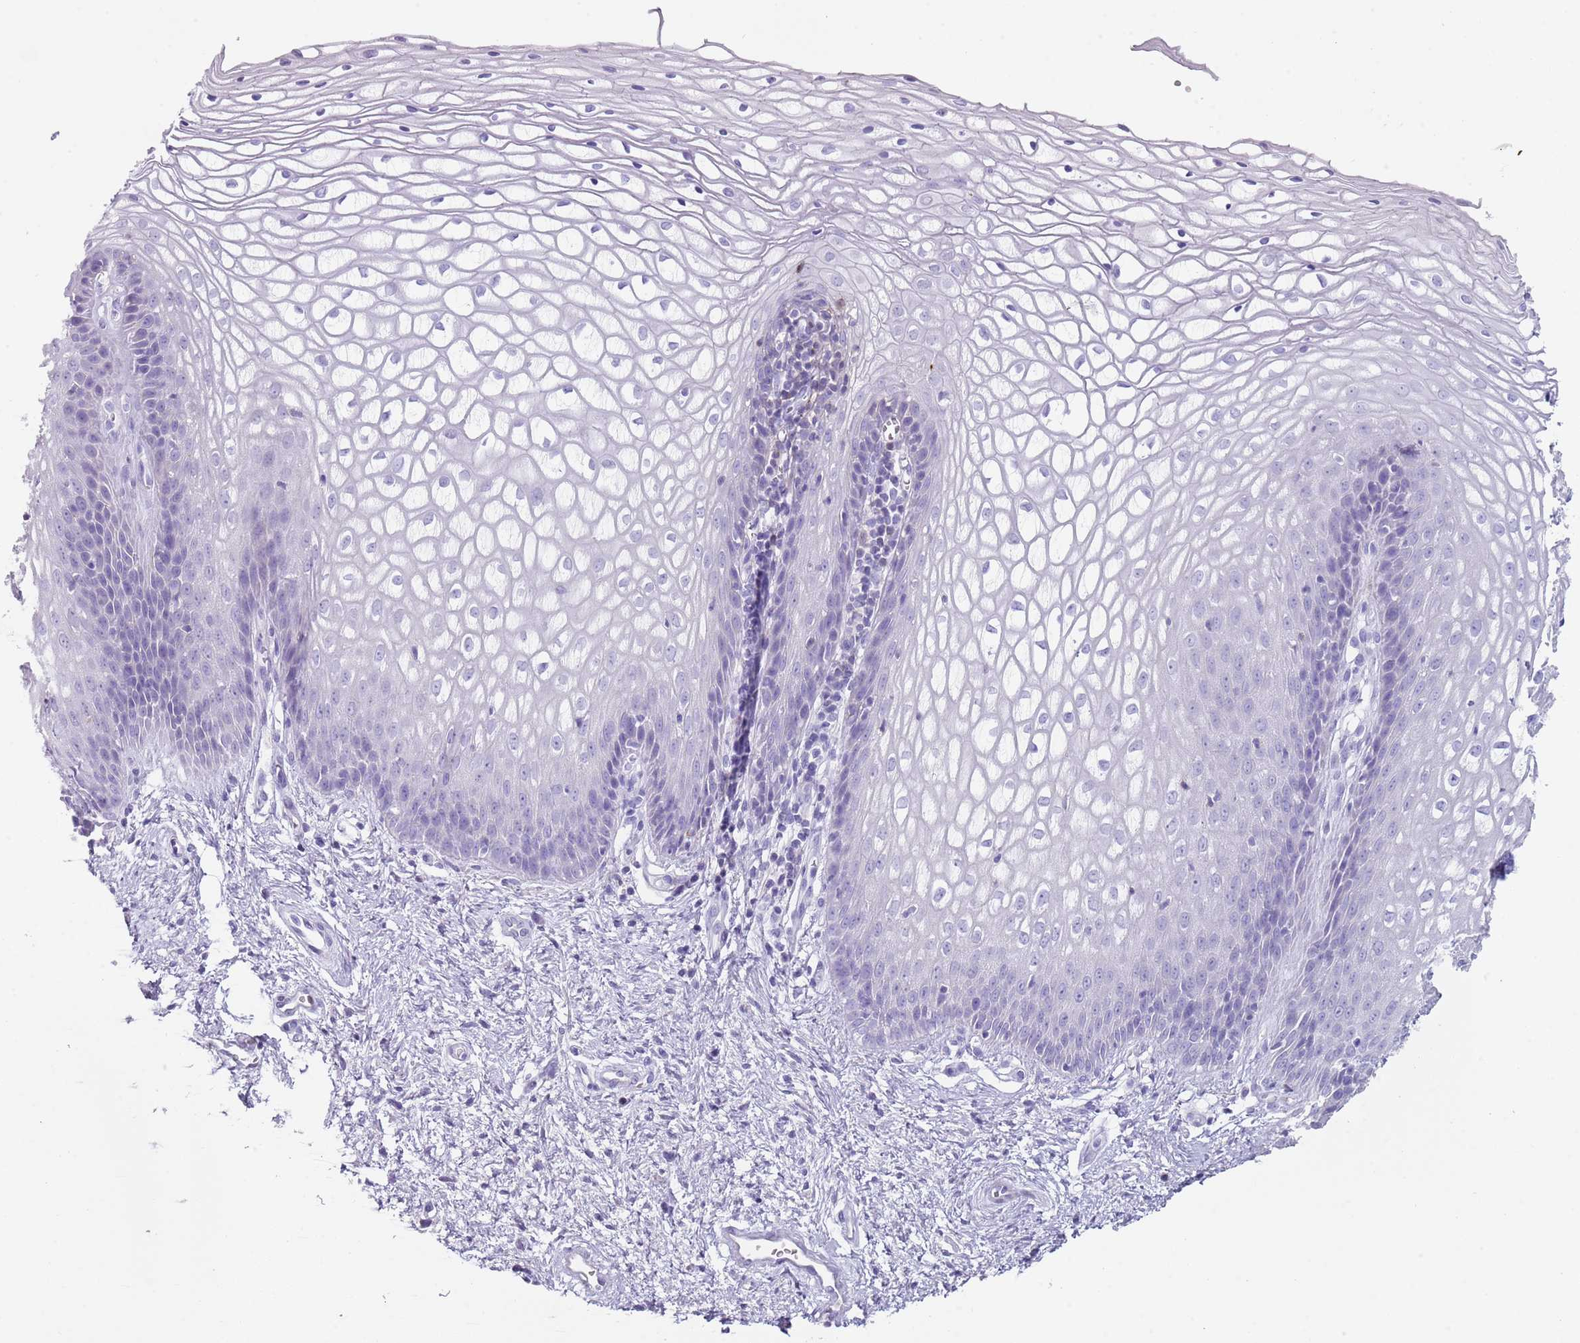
{"staining": {"intensity": "negative", "quantity": "none", "location": "none"}, "tissue": "vagina", "cell_type": "Squamous epithelial cells", "image_type": "normal", "snomed": [{"axis": "morphology", "description": "Normal tissue, NOS"}, {"axis": "topography", "description": "Vagina"}], "caption": "Immunohistochemistry (IHC) of benign vagina displays no expression in squamous epithelial cells. The staining is performed using DAB brown chromogen with nuclei counter-stained in using hematoxylin.", "gene": "ENSG00000271254", "patient": {"sex": "female", "age": 34}}